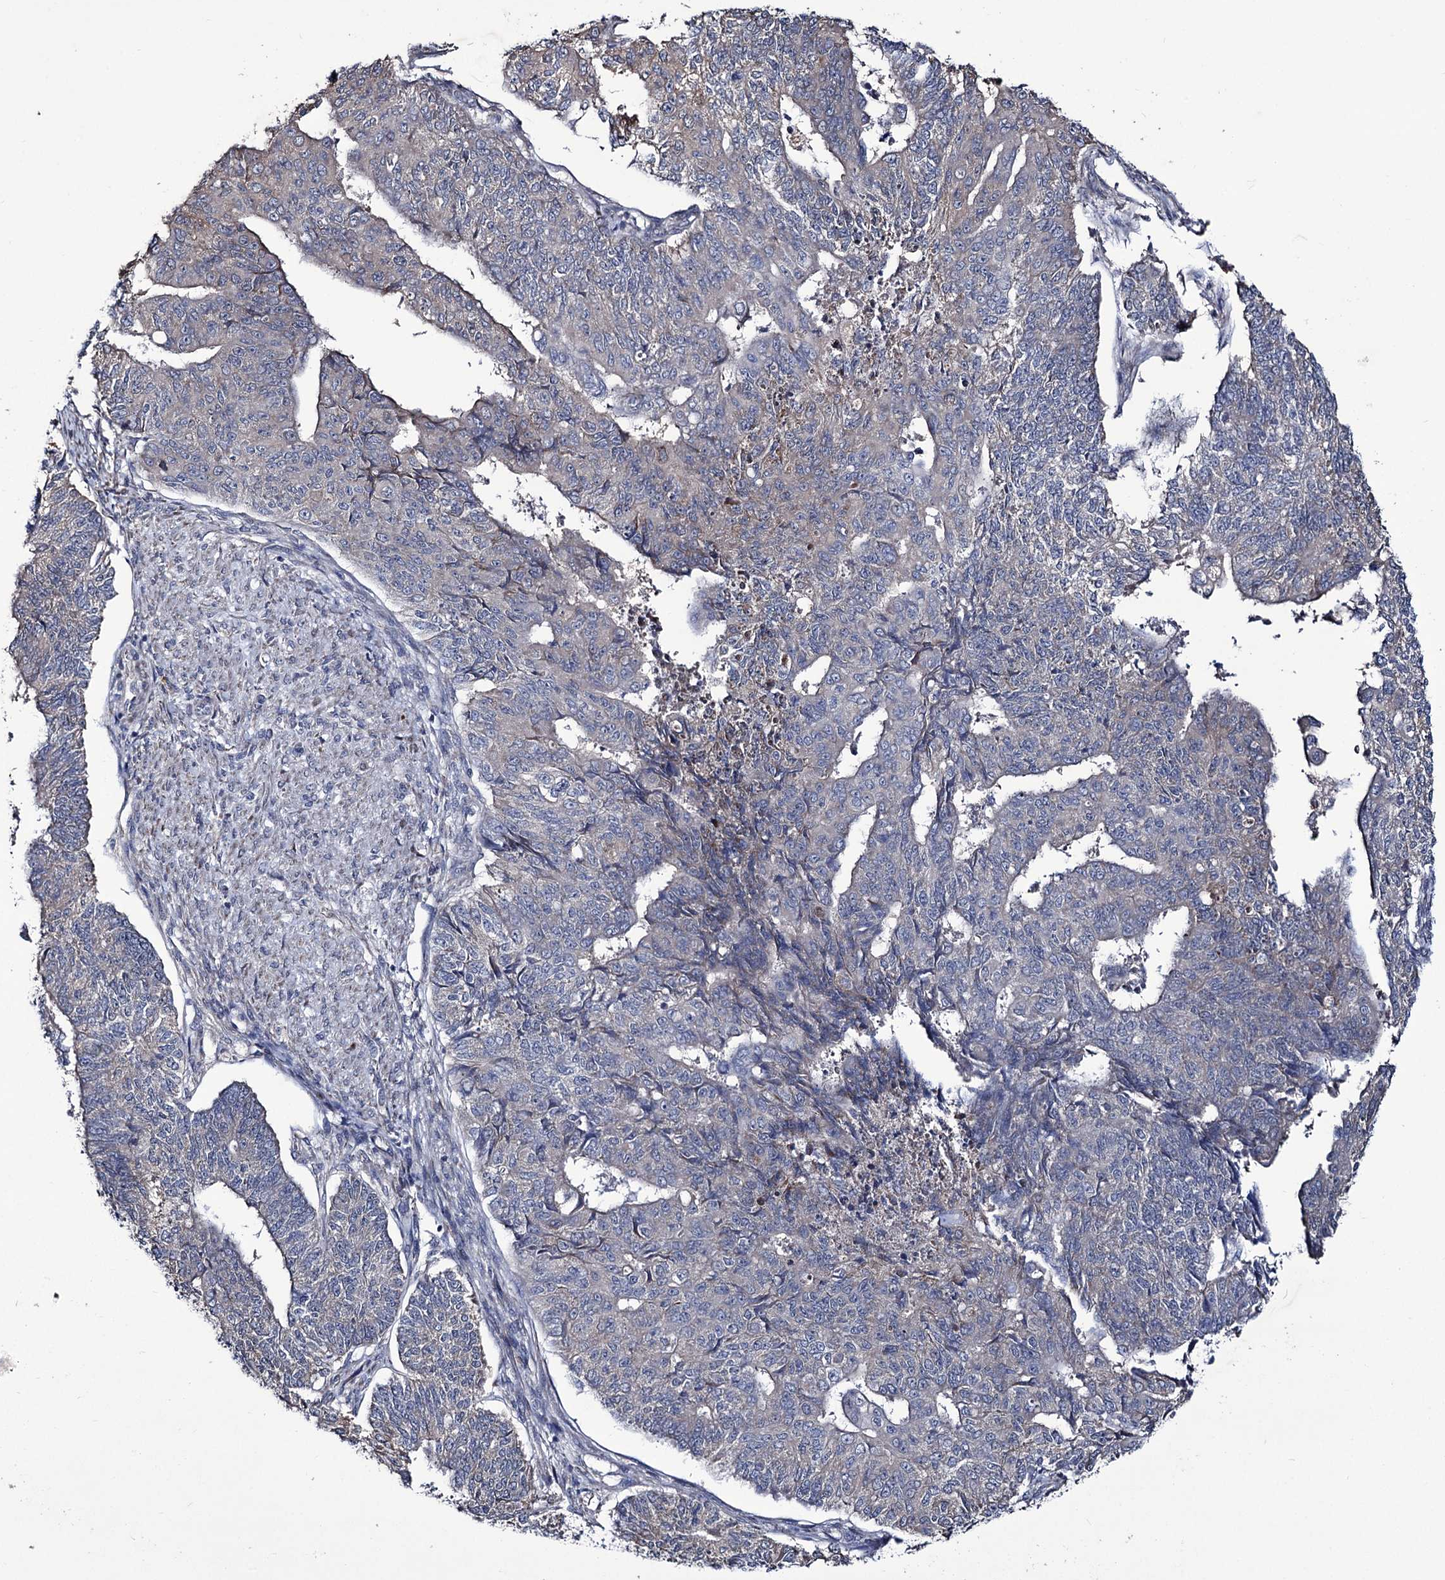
{"staining": {"intensity": "negative", "quantity": "none", "location": "none"}, "tissue": "endometrial cancer", "cell_type": "Tumor cells", "image_type": "cancer", "snomed": [{"axis": "morphology", "description": "Adenocarcinoma, NOS"}, {"axis": "topography", "description": "Endometrium"}], "caption": "Human endometrial cancer stained for a protein using immunohistochemistry (IHC) shows no positivity in tumor cells.", "gene": "TUBGCP5", "patient": {"sex": "female", "age": 32}}